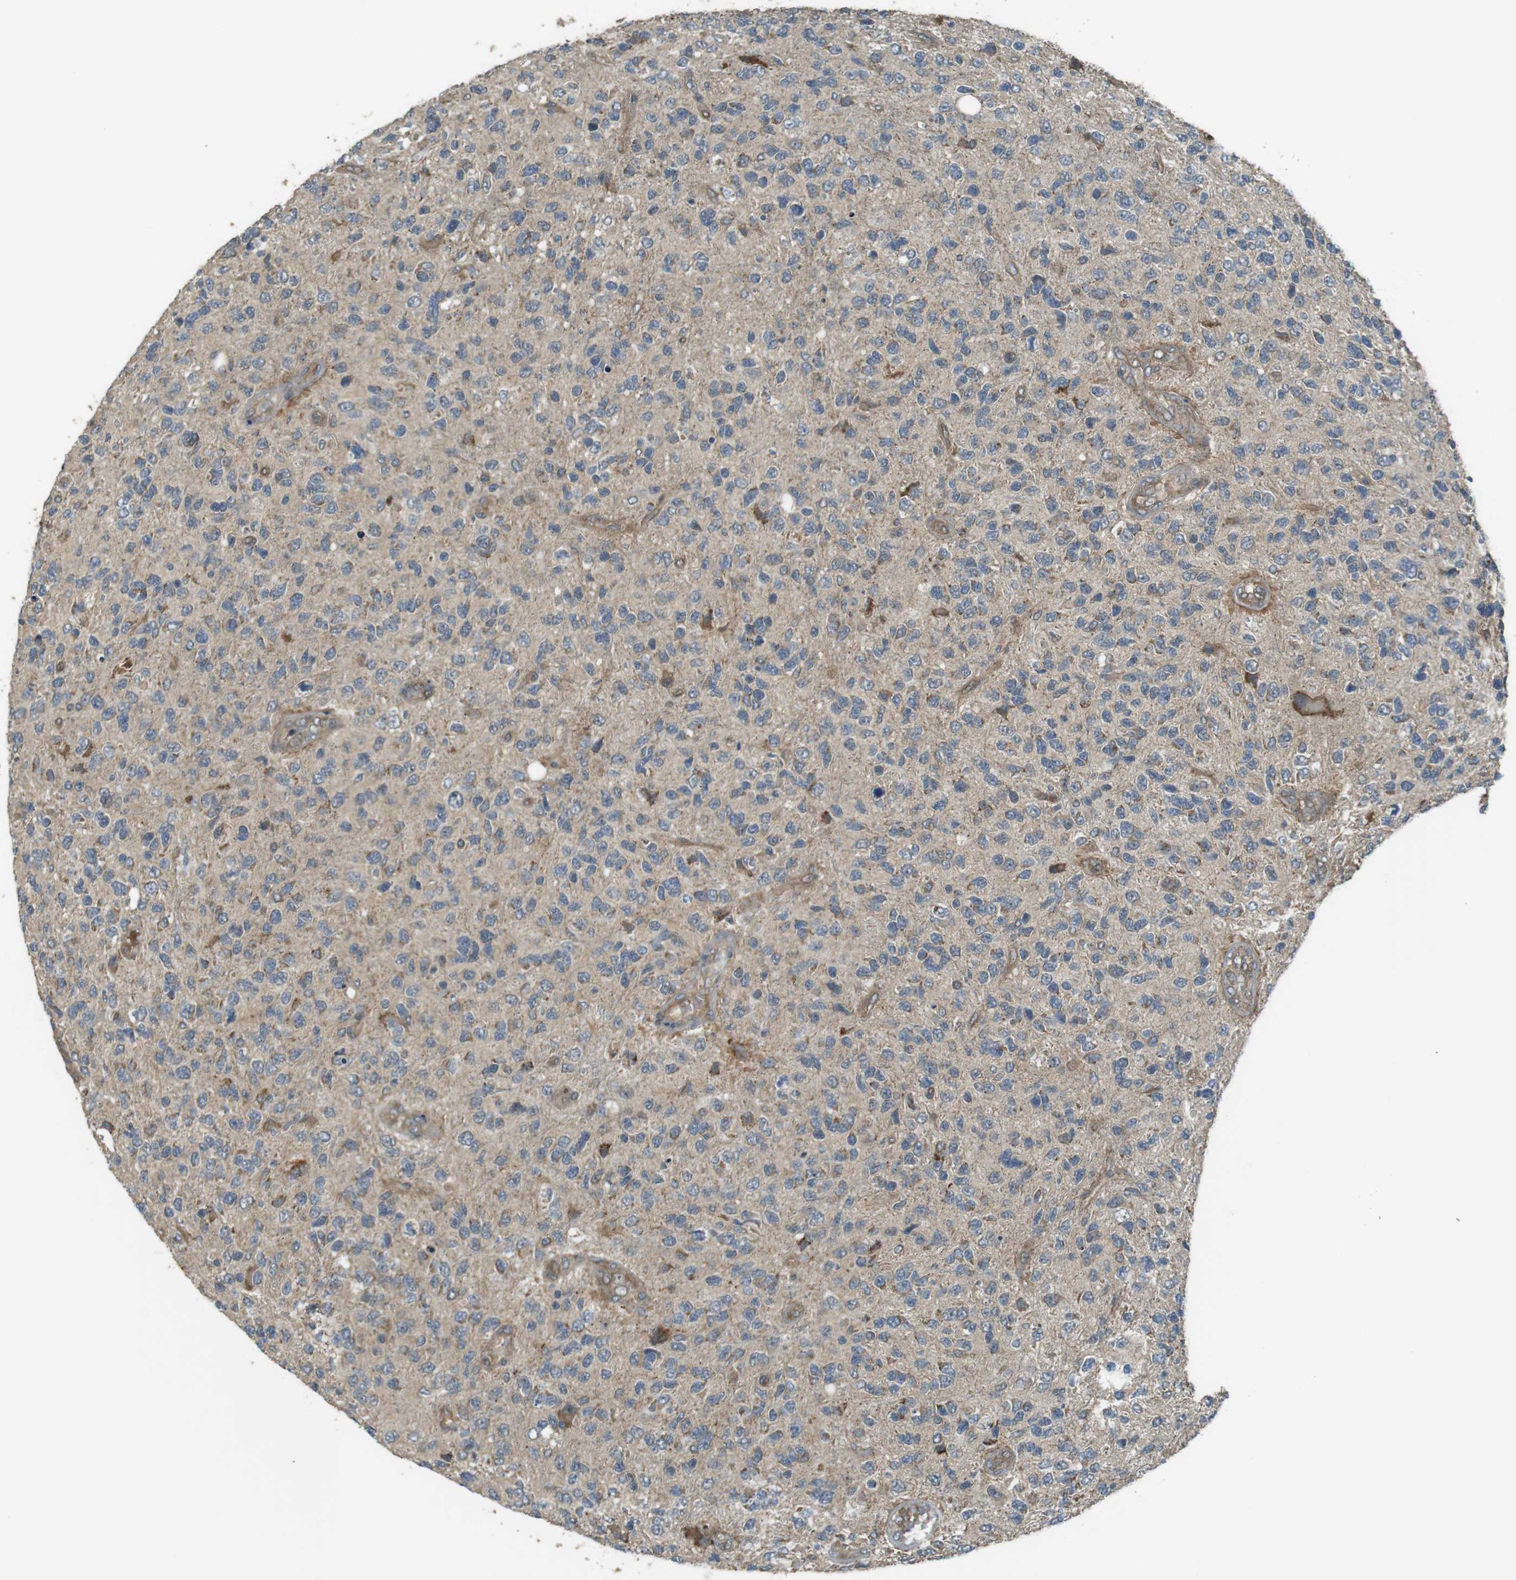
{"staining": {"intensity": "weak", "quantity": "25%-75%", "location": "cytoplasmic/membranous"}, "tissue": "glioma", "cell_type": "Tumor cells", "image_type": "cancer", "snomed": [{"axis": "morphology", "description": "Glioma, malignant, High grade"}, {"axis": "topography", "description": "Brain"}], "caption": "High-magnification brightfield microscopy of malignant high-grade glioma stained with DAB (3,3'-diaminobenzidine) (brown) and counterstained with hematoxylin (blue). tumor cells exhibit weak cytoplasmic/membranous staining is identified in about25%-75% of cells. The staining was performed using DAB (3,3'-diaminobenzidine), with brown indicating positive protein expression. Nuclei are stained blue with hematoxylin.", "gene": "IFFO2", "patient": {"sex": "female", "age": 58}}